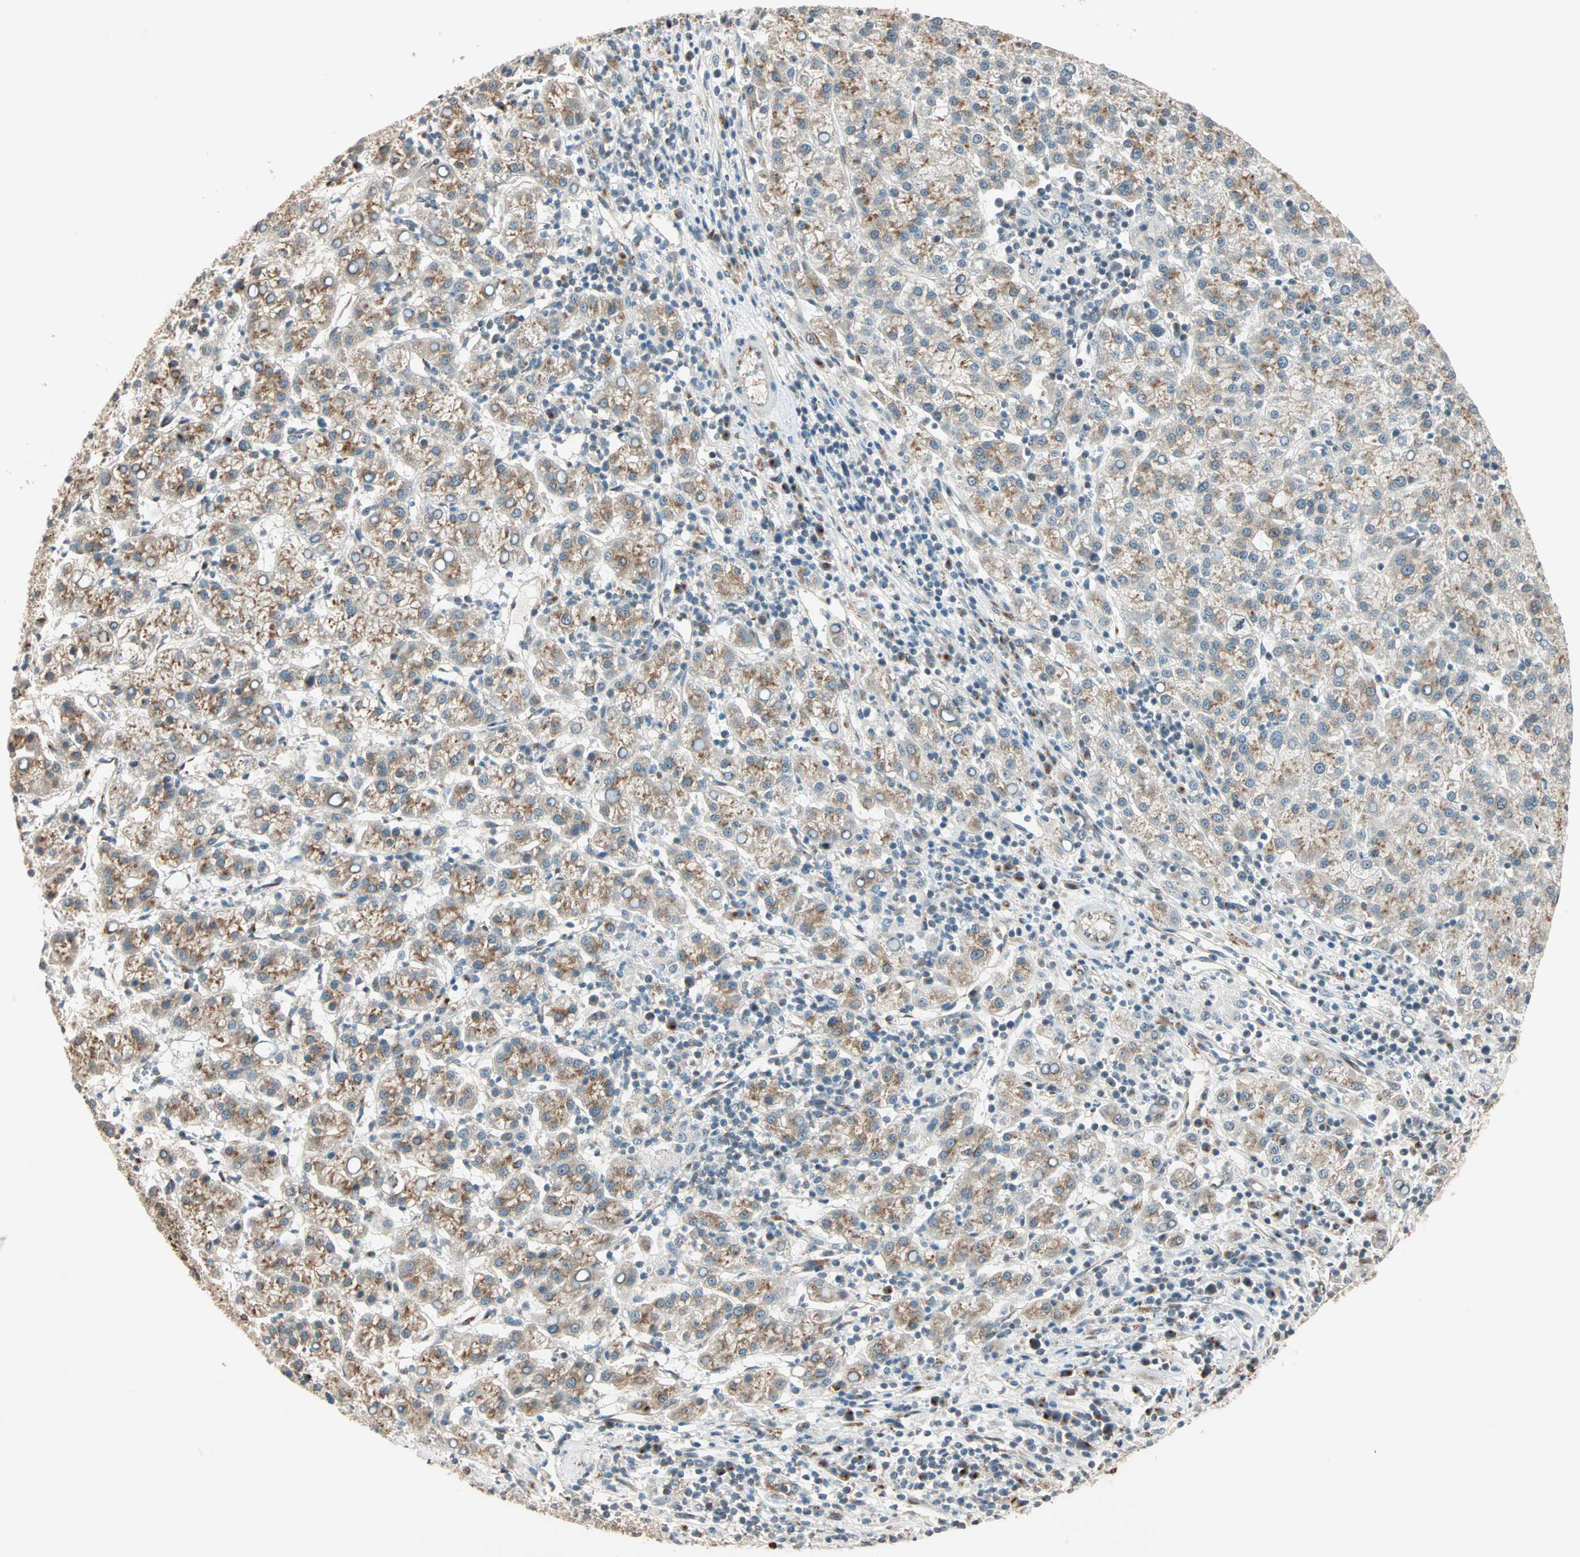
{"staining": {"intensity": "weak", "quantity": "25%-75%", "location": "cytoplasmic/membranous"}, "tissue": "liver cancer", "cell_type": "Tumor cells", "image_type": "cancer", "snomed": [{"axis": "morphology", "description": "Carcinoma, Hepatocellular, NOS"}, {"axis": "topography", "description": "Liver"}], "caption": "Human liver cancer stained with a brown dye demonstrates weak cytoplasmic/membranous positive expression in about 25%-75% of tumor cells.", "gene": "PRDM2", "patient": {"sex": "female", "age": 58}}